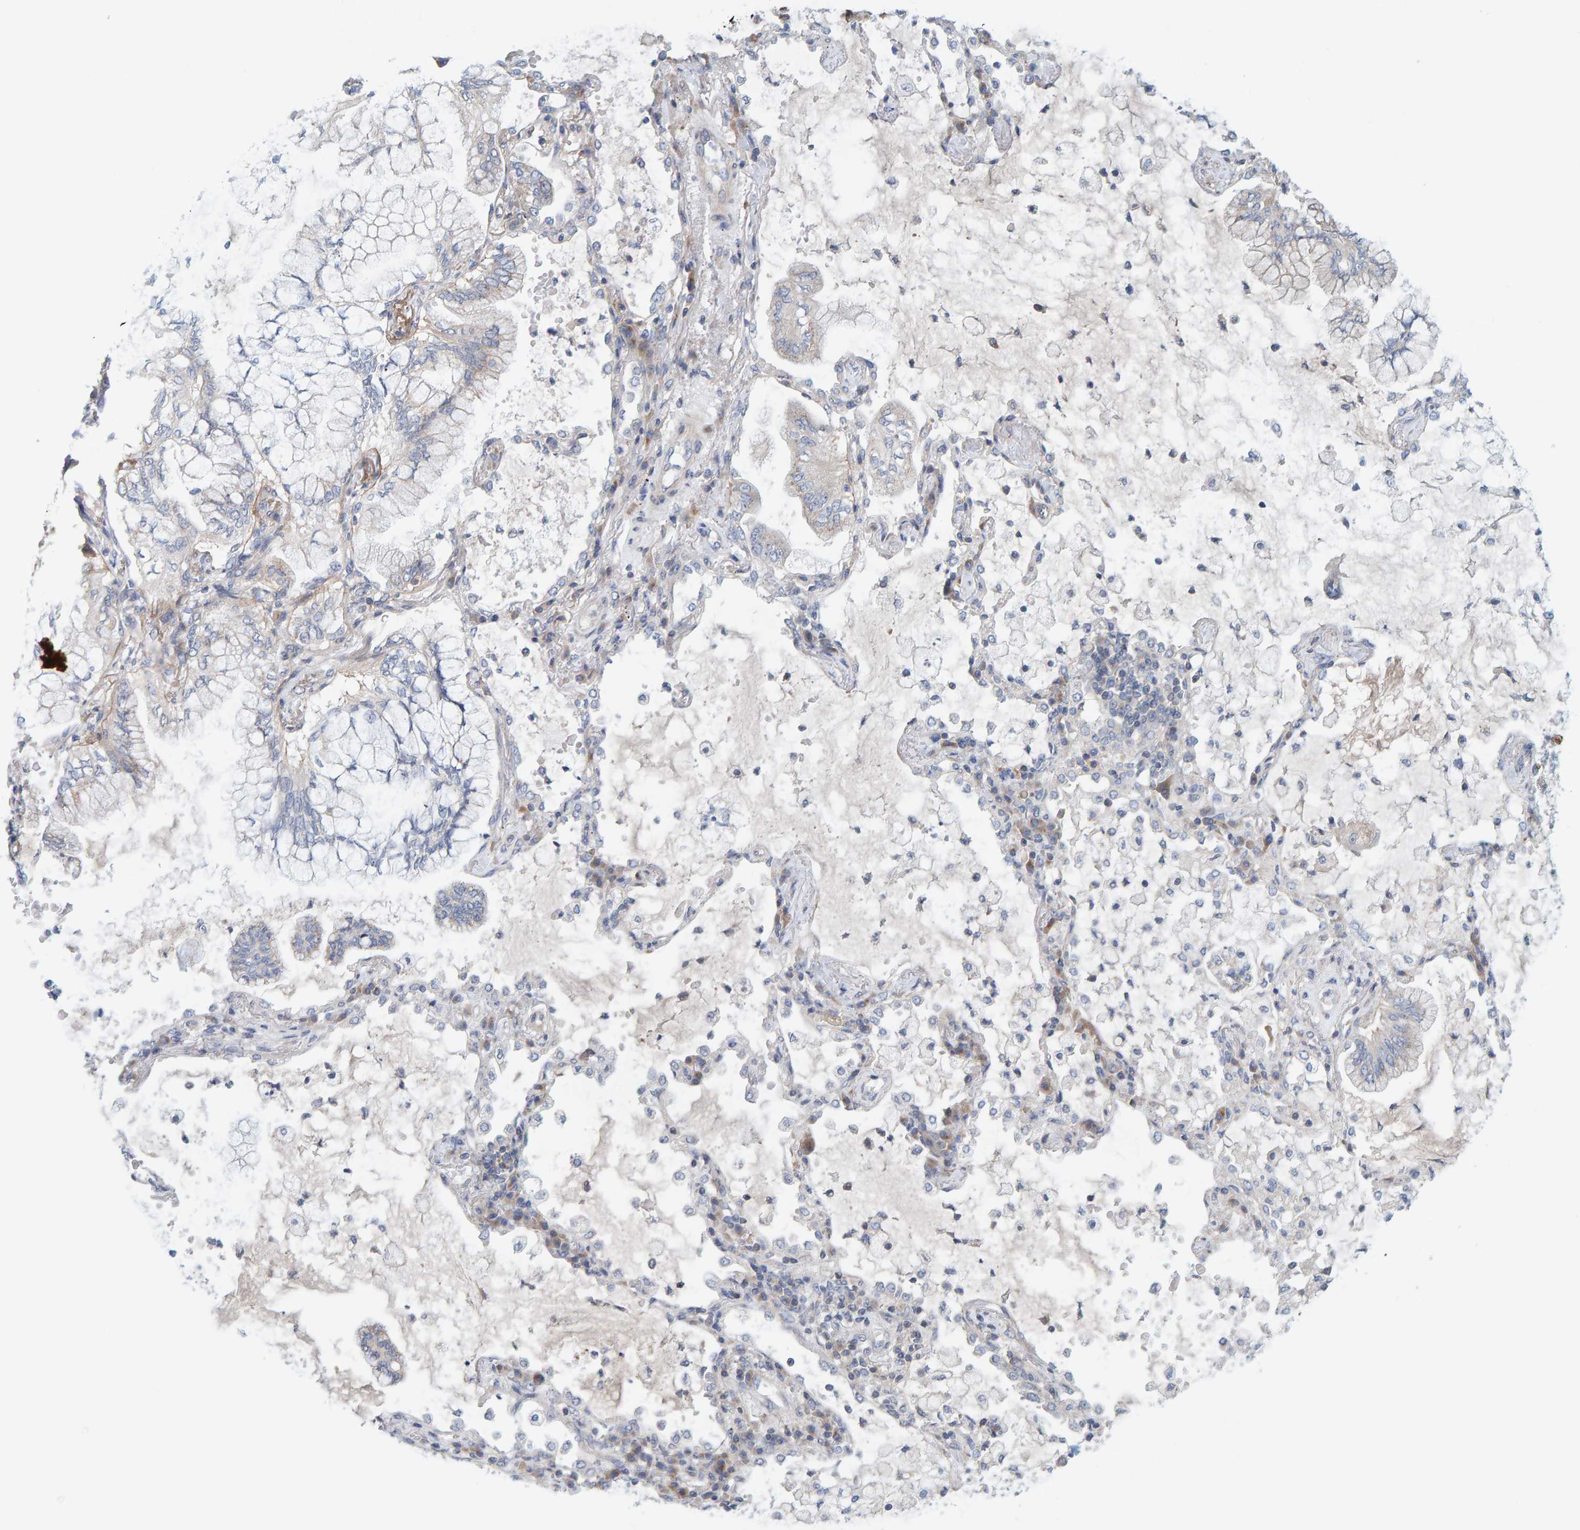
{"staining": {"intensity": "weak", "quantity": "<25%", "location": "cytoplasmic/membranous"}, "tissue": "lung cancer", "cell_type": "Tumor cells", "image_type": "cancer", "snomed": [{"axis": "morphology", "description": "Adenocarcinoma, NOS"}, {"axis": "topography", "description": "Lung"}], "caption": "This is a micrograph of immunohistochemistry (IHC) staining of lung cancer (adenocarcinoma), which shows no positivity in tumor cells.", "gene": "CCM2", "patient": {"sex": "female", "age": 70}}